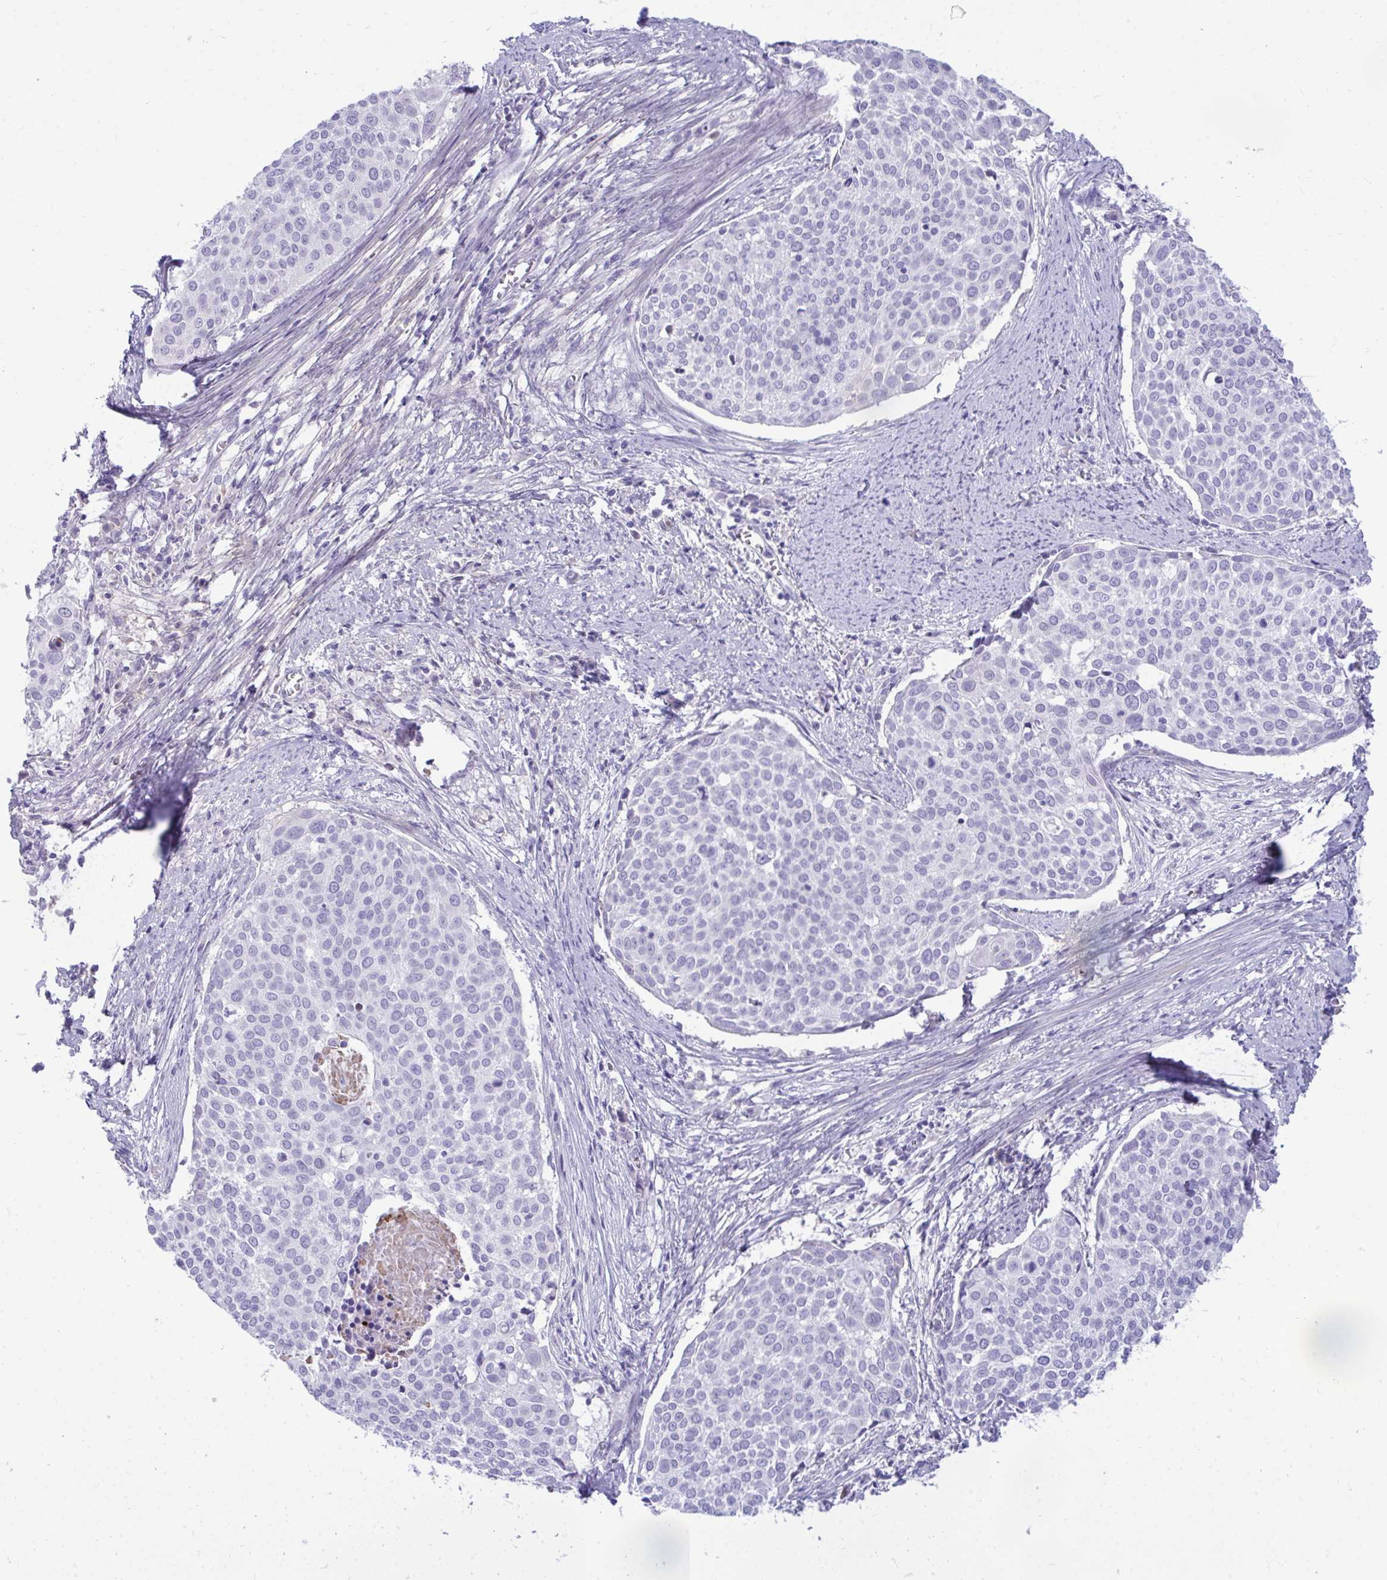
{"staining": {"intensity": "negative", "quantity": "none", "location": "none"}, "tissue": "cervical cancer", "cell_type": "Tumor cells", "image_type": "cancer", "snomed": [{"axis": "morphology", "description": "Squamous cell carcinoma, NOS"}, {"axis": "topography", "description": "Cervix"}], "caption": "Cervical squamous cell carcinoma was stained to show a protein in brown. There is no significant staining in tumor cells. (Stains: DAB IHC with hematoxylin counter stain, Microscopy: brightfield microscopy at high magnification).", "gene": "PIGZ", "patient": {"sex": "female", "age": 39}}